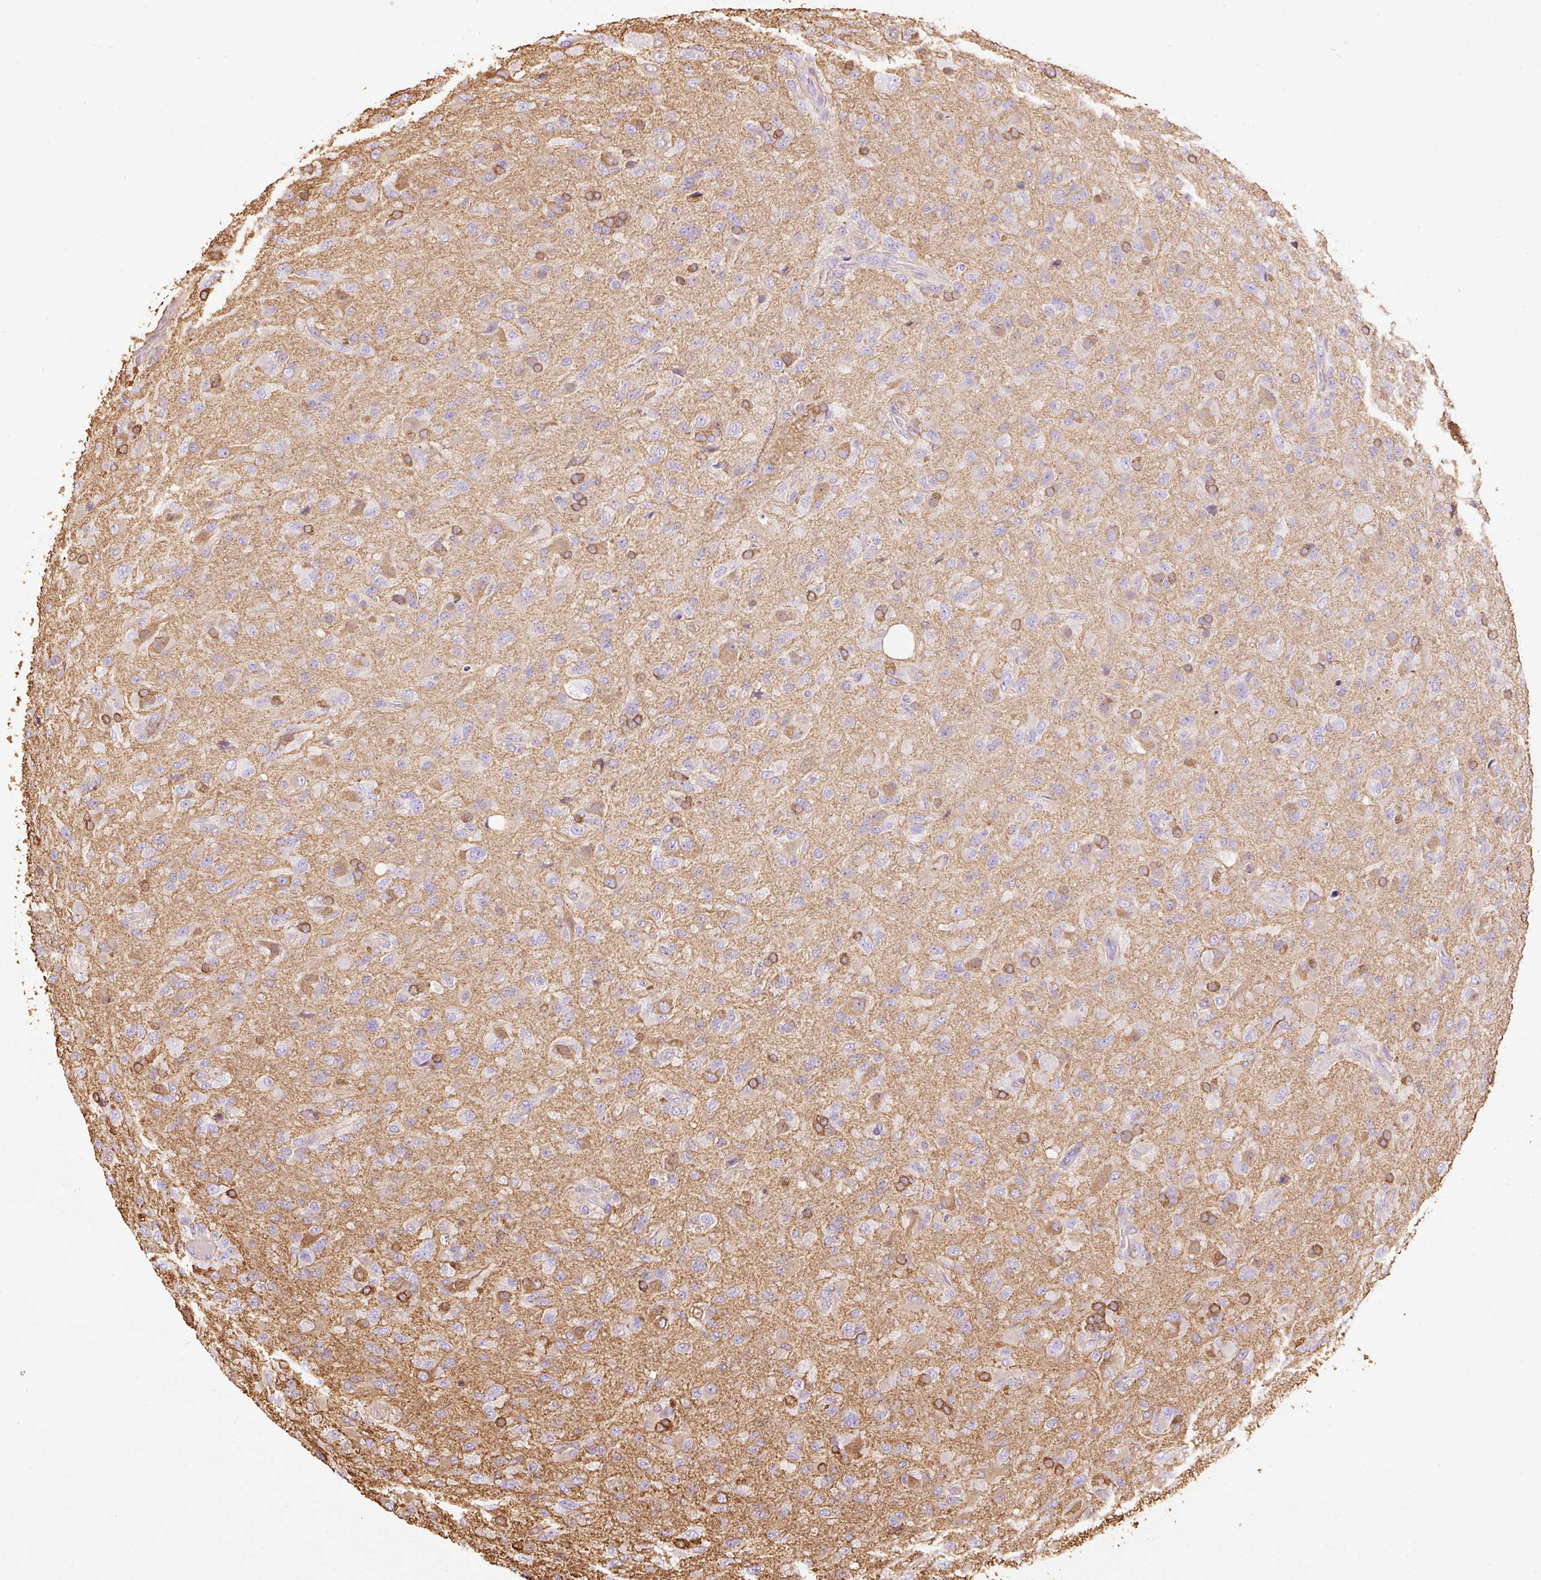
{"staining": {"intensity": "moderate", "quantity": "<25%", "location": "cytoplasmic/membranous"}, "tissue": "glioma", "cell_type": "Tumor cells", "image_type": "cancer", "snomed": [{"axis": "morphology", "description": "Glioma, malignant, Low grade"}, {"axis": "topography", "description": "Brain"}], "caption": "A low amount of moderate cytoplasmic/membranous positivity is appreciated in about <25% of tumor cells in glioma tissue.", "gene": "IL10RB", "patient": {"sex": "male", "age": 65}}